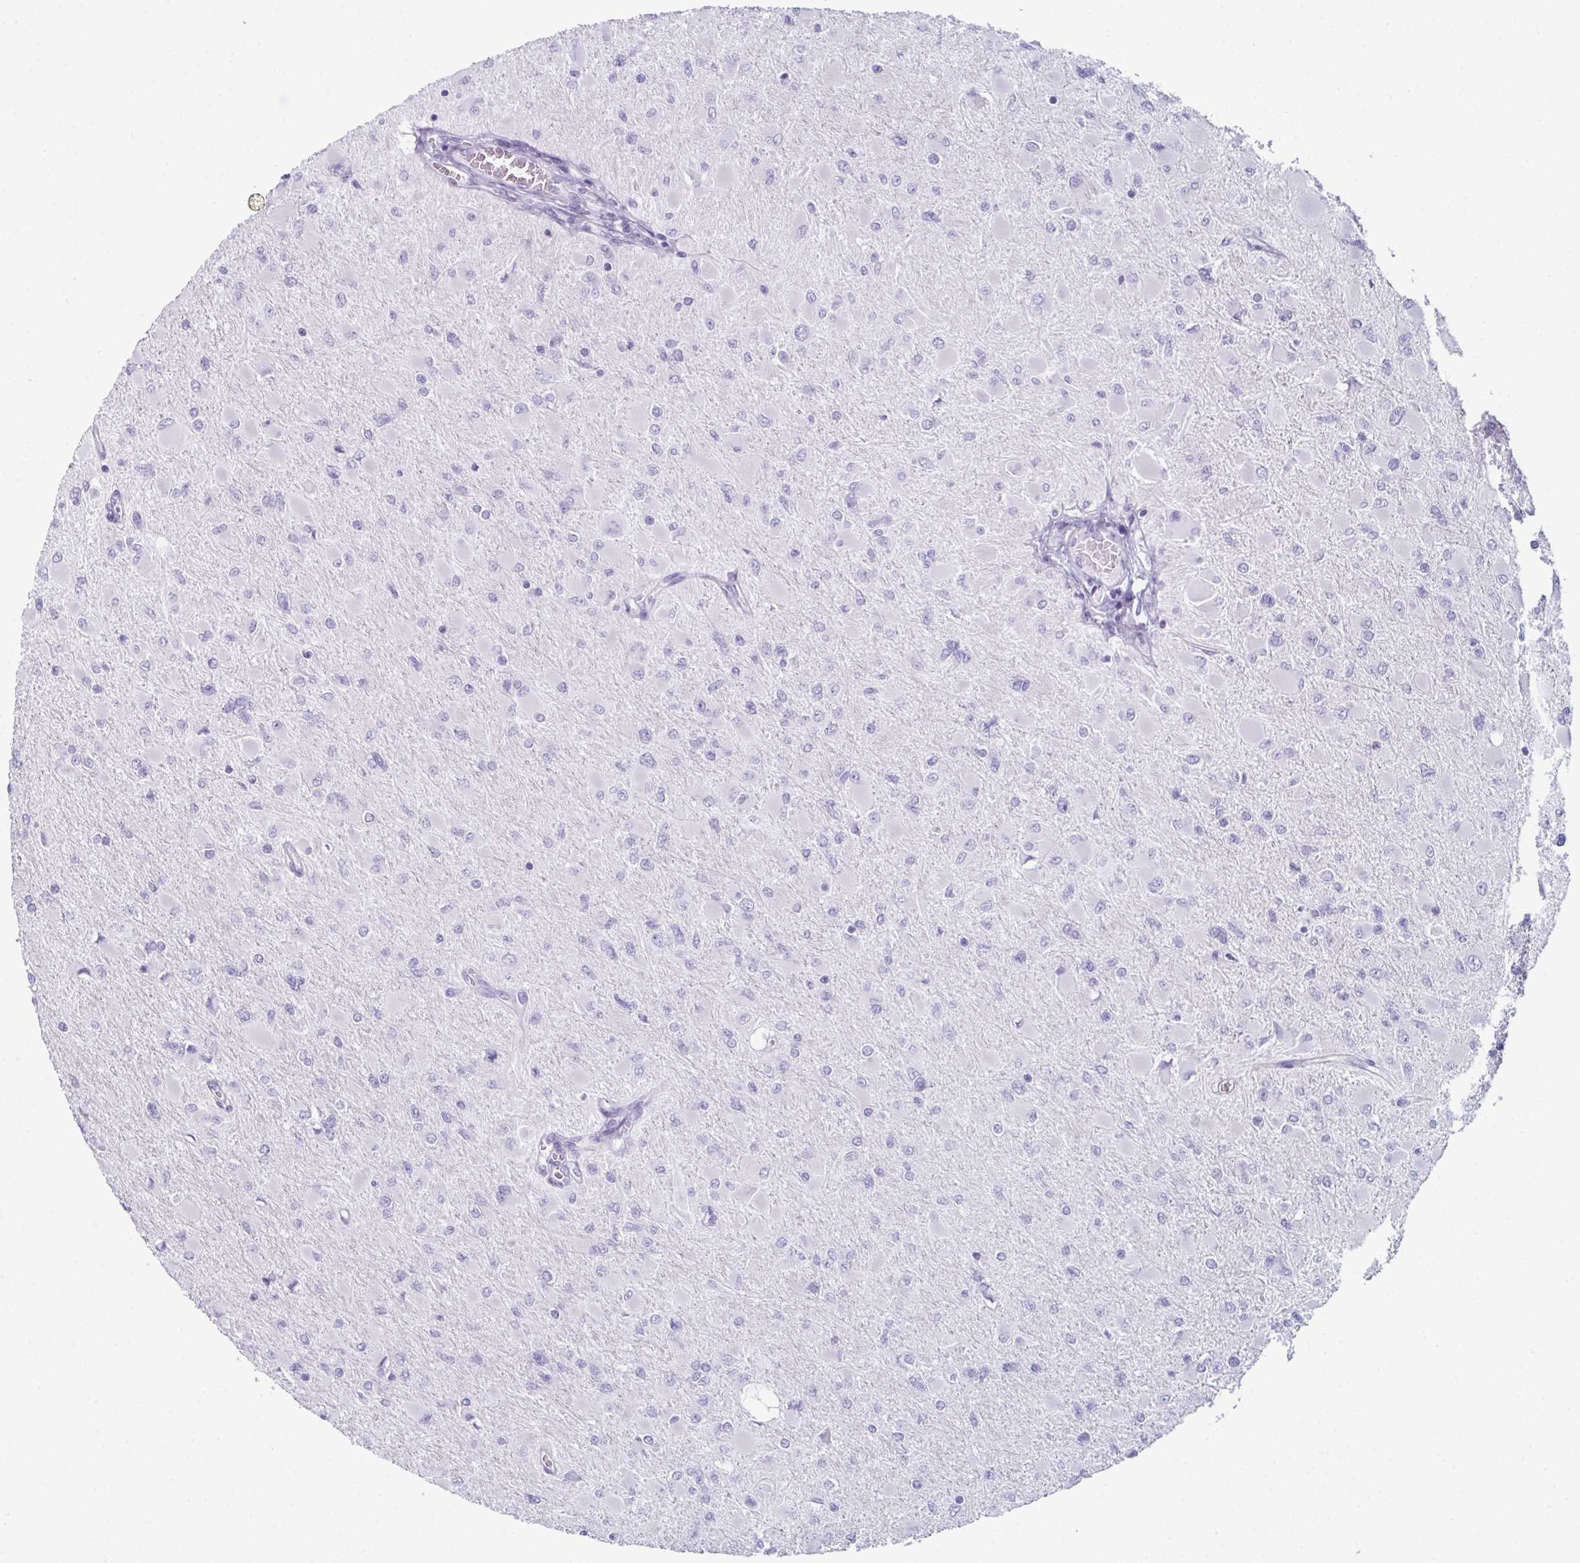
{"staining": {"intensity": "negative", "quantity": "none", "location": "none"}, "tissue": "glioma", "cell_type": "Tumor cells", "image_type": "cancer", "snomed": [{"axis": "morphology", "description": "Glioma, malignant, High grade"}, {"axis": "topography", "description": "Cerebral cortex"}], "caption": "This image is of glioma stained with immunohistochemistry (IHC) to label a protein in brown with the nuclei are counter-stained blue. There is no staining in tumor cells.", "gene": "ENKUR", "patient": {"sex": "female", "age": 36}}